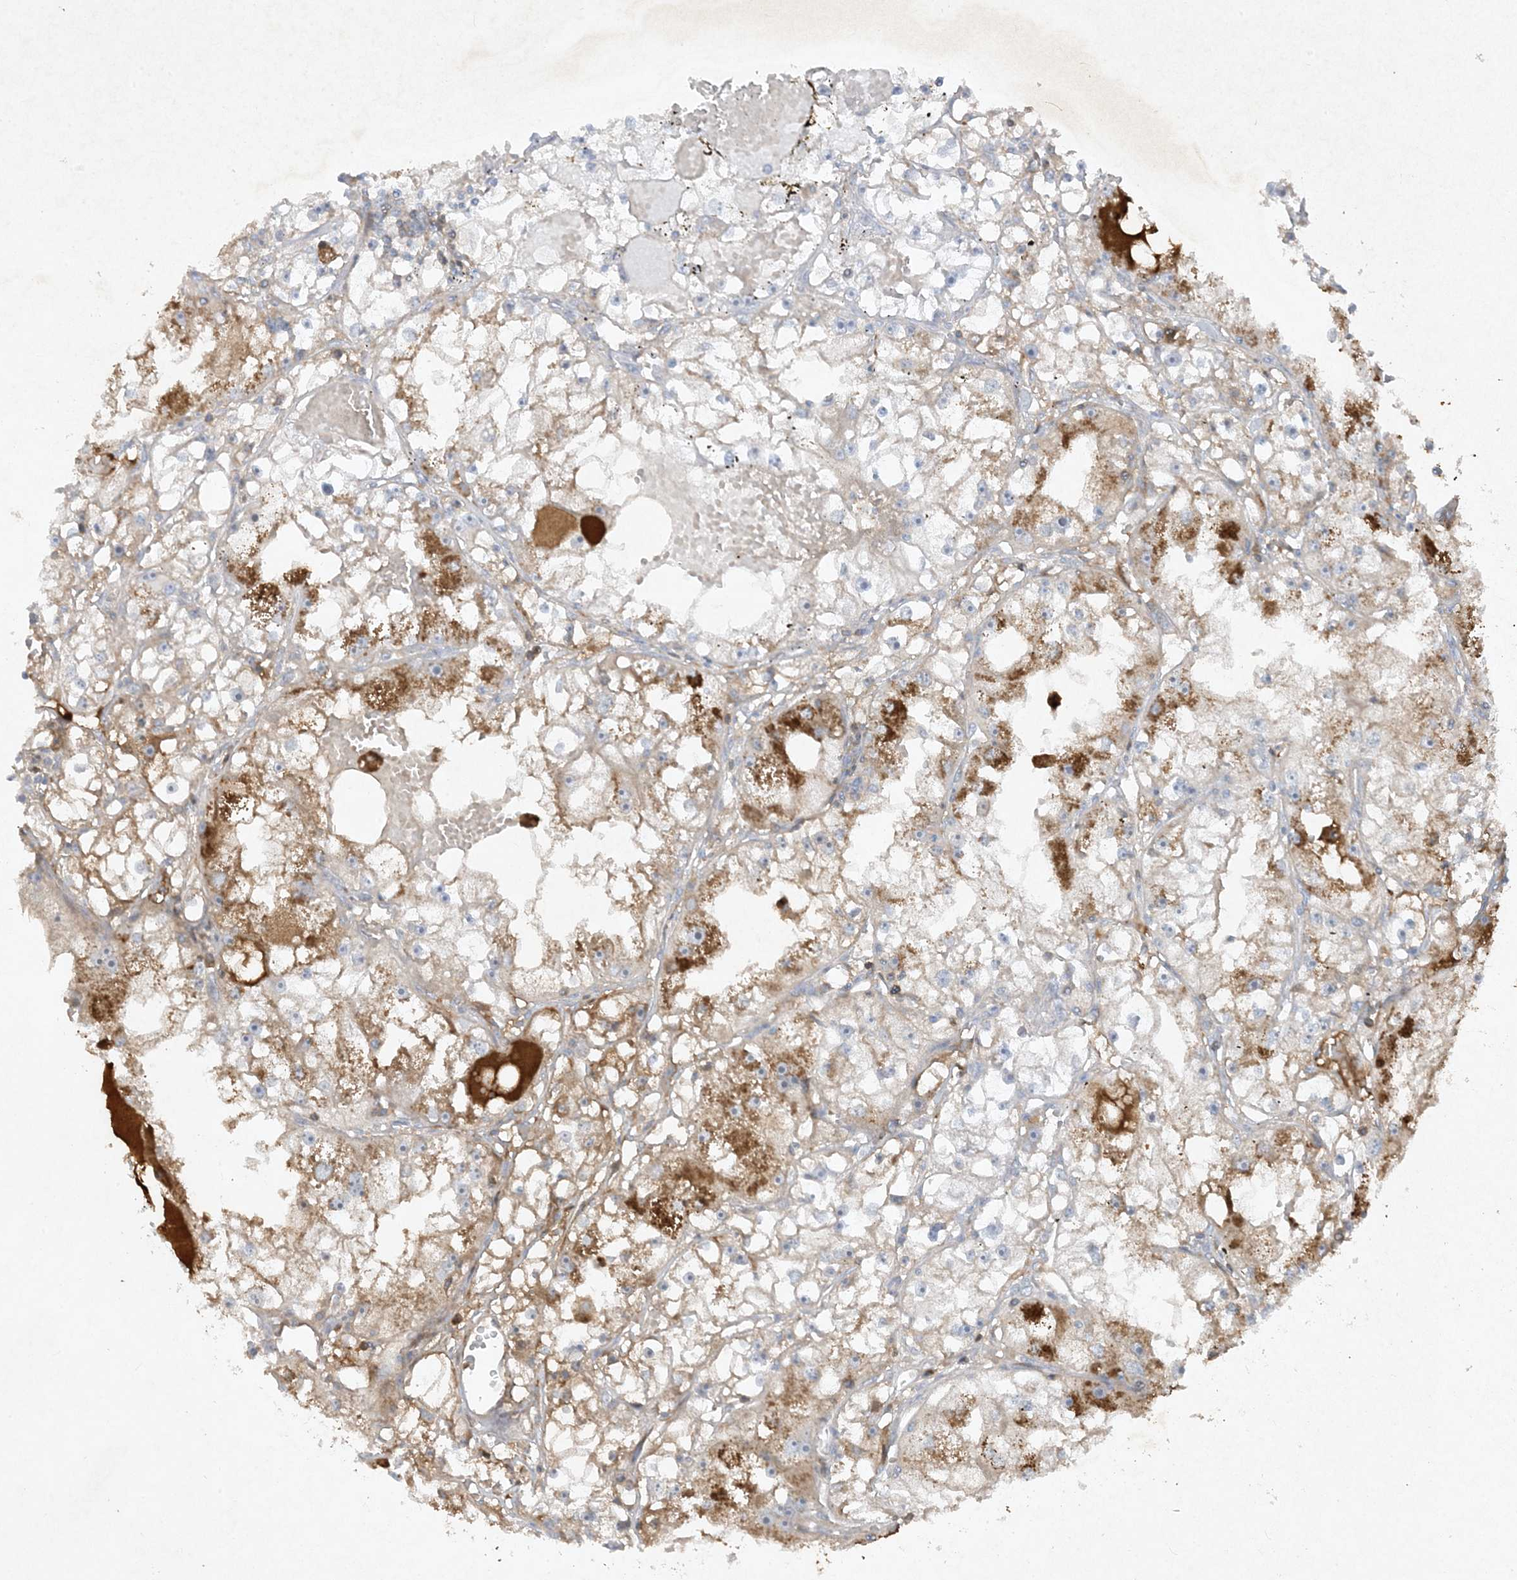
{"staining": {"intensity": "moderate", "quantity": "25%-75%", "location": "cytoplasmic/membranous"}, "tissue": "renal cancer", "cell_type": "Tumor cells", "image_type": "cancer", "snomed": [{"axis": "morphology", "description": "Adenocarcinoma, NOS"}, {"axis": "topography", "description": "Kidney"}], "caption": "Adenocarcinoma (renal) tissue exhibits moderate cytoplasmic/membranous staining in about 25%-75% of tumor cells, visualized by immunohistochemistry. Immunohistochemistry stains the protein in brown and the nuclei are stained blue.", "gene": "FETUB", "patient": {"sex": "male", "age": 56}}